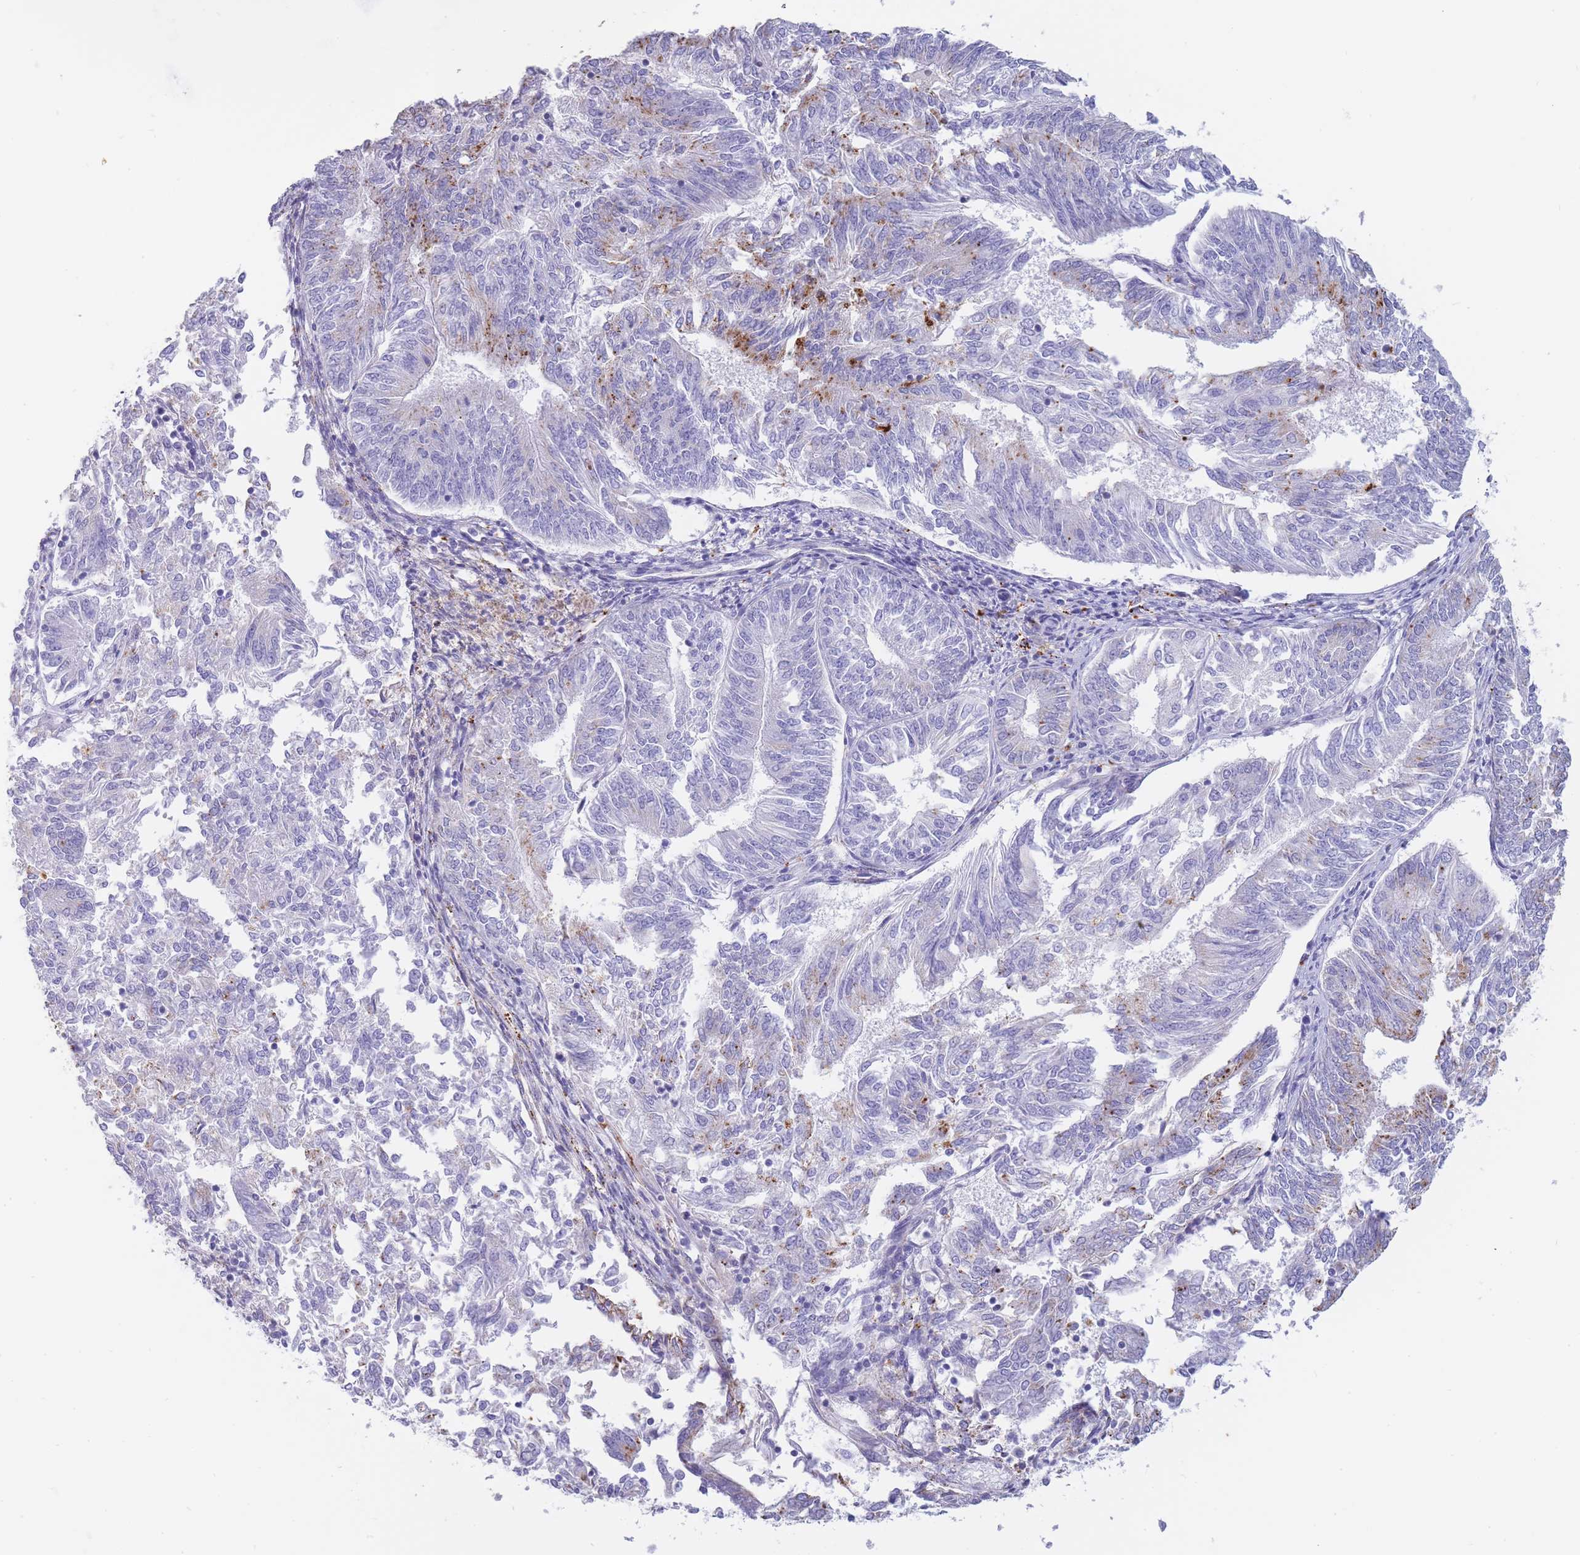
{"staining": {"intensity": "moderate", "quantity": "<25%", "location": "cytoplasmic/membranous"}, "tissue": "endometrial cancer", "cell_type": "Tumor cells", "image_type": "cancer", "snomed": [{"axis": "morphology", "description": "Adenocarcinoma, NOS"}, {"axis": "topography", "description": "Endometrium"}], "caption": "Protein expression analysis of human endometrial cancer reveals moderate cytoplasmic/membranous positivity in approximately <25% of tumor cells.", "gene": "GAA", "patient": {"sex": "female", "age": 58}}